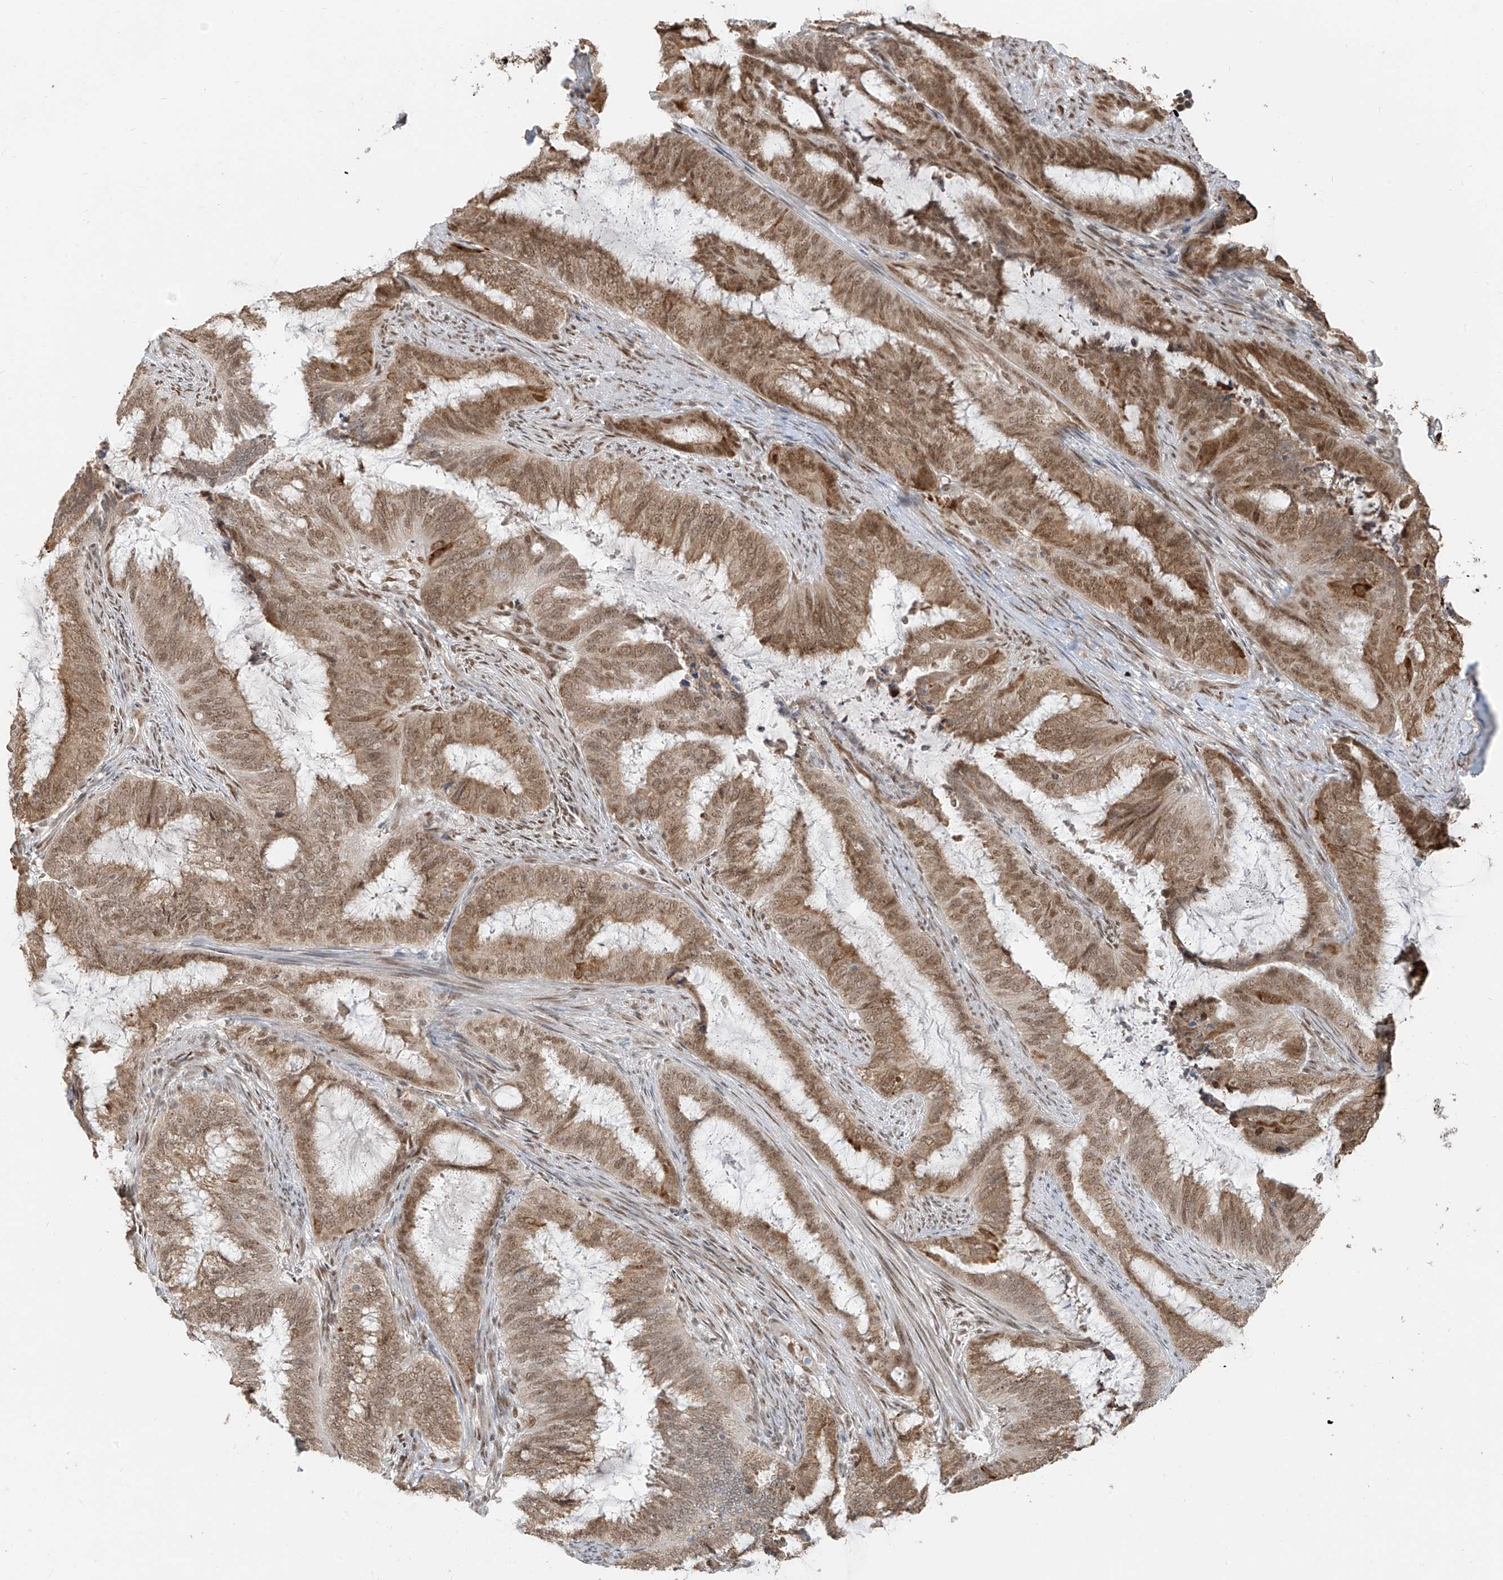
{"staining": {"intensity": "moderate", "quantity": ">75%", "location": "cytoplasmic/membranous,nuclear"}, "tissue": "endometrial cancer", "cell_type": "Tumor cells", "image_type": "cancer", "snomed": [{"axis": "morphology", "description": "Adenocarcinoma, NOS"}, {"axis": "topography", "description": "Endometrium"}], "caption": "A brown stain highlights moderate cytoplasmic/membranous and nuclear positivity of a protein in adenocarcinoma (endometrial) tumor cells.", "gene": "ZMYM2", "patient": {"sex": "female", "age": 51}}